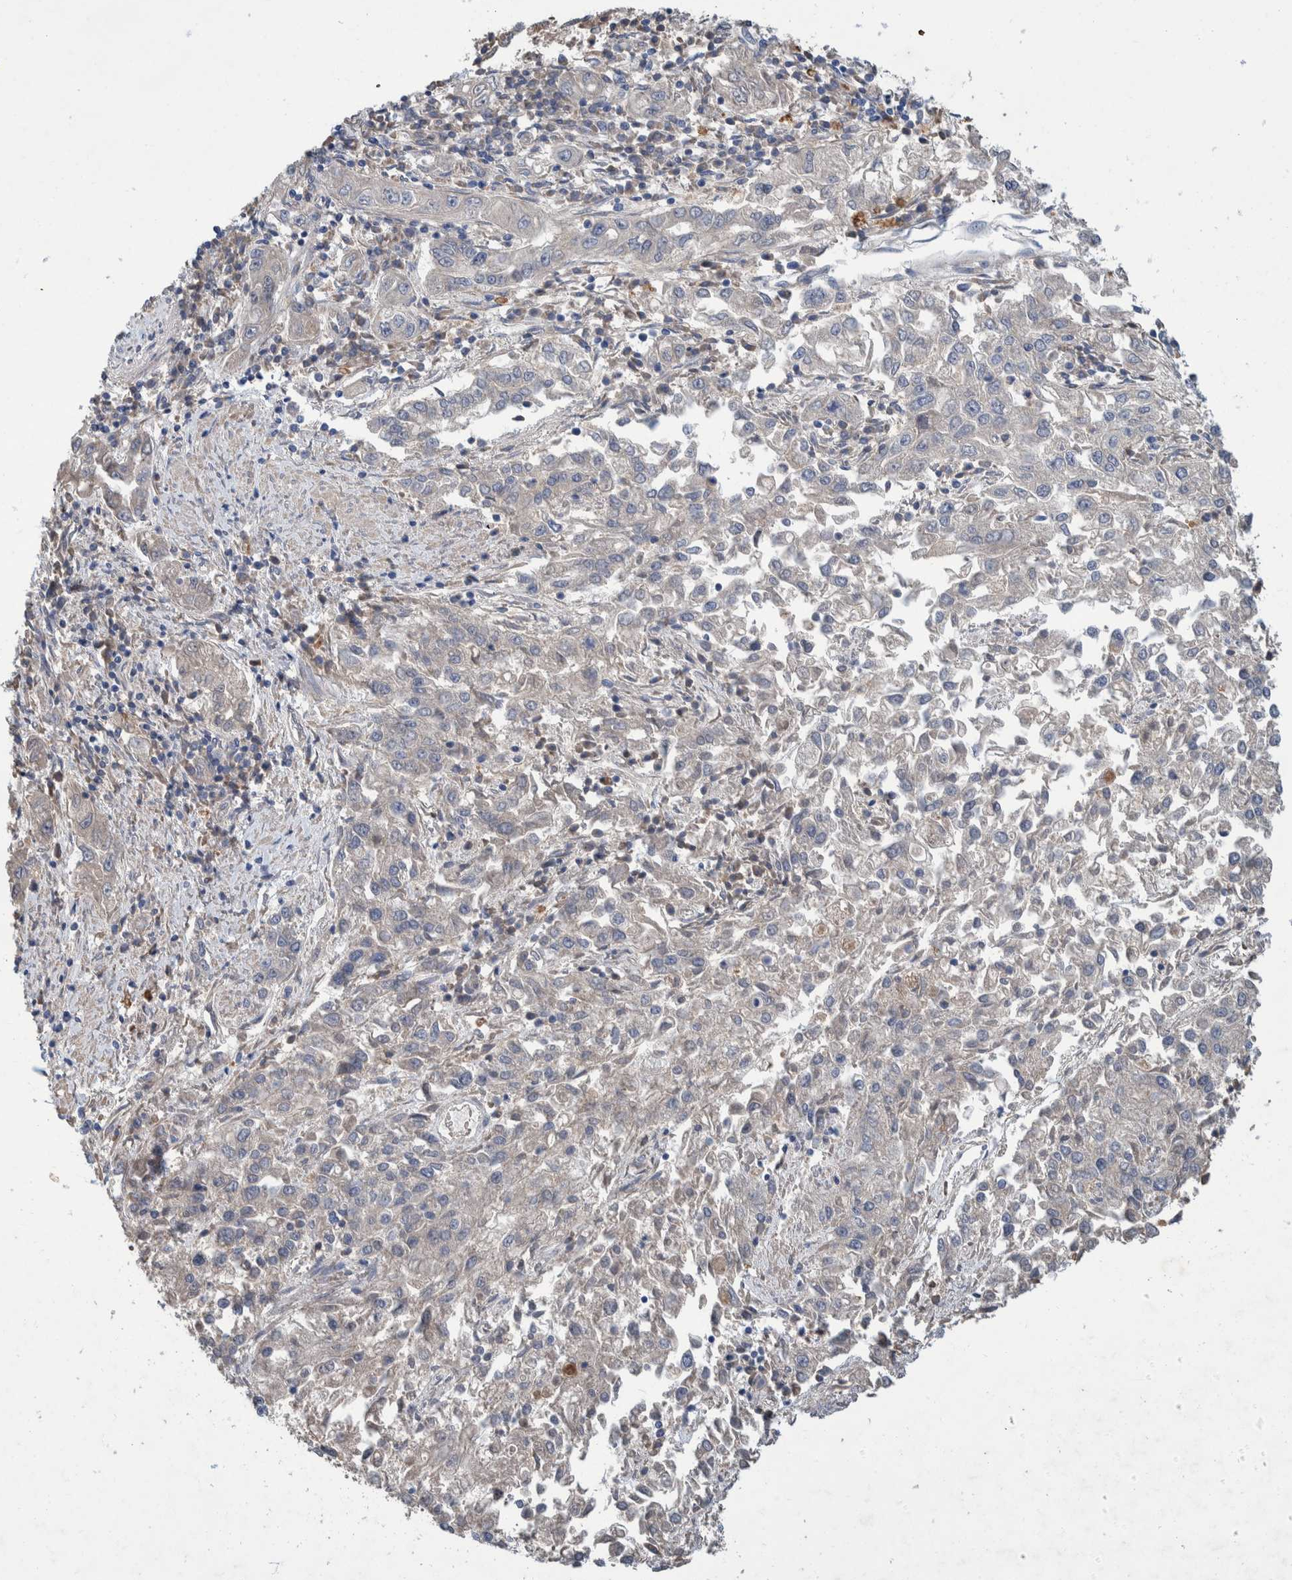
{"staining": {"intensity": "negative", "quantity": "none", "location": "none"}, "tissue": "endometrial cancer", "cell_type": "Tumor cells", "image_type": "cancer", "snomed": [{"axis": "morphology", "description": "Adenocarcinoma, NOS"}, {"axis": "topography", "description": "Endometrium"}], "caption": "An image of human adenocarcinoma (endometrial) is negative for staining in tumor cells.", "gene": "PLPBP", "patient": {"sex": "female", "age": 49}}